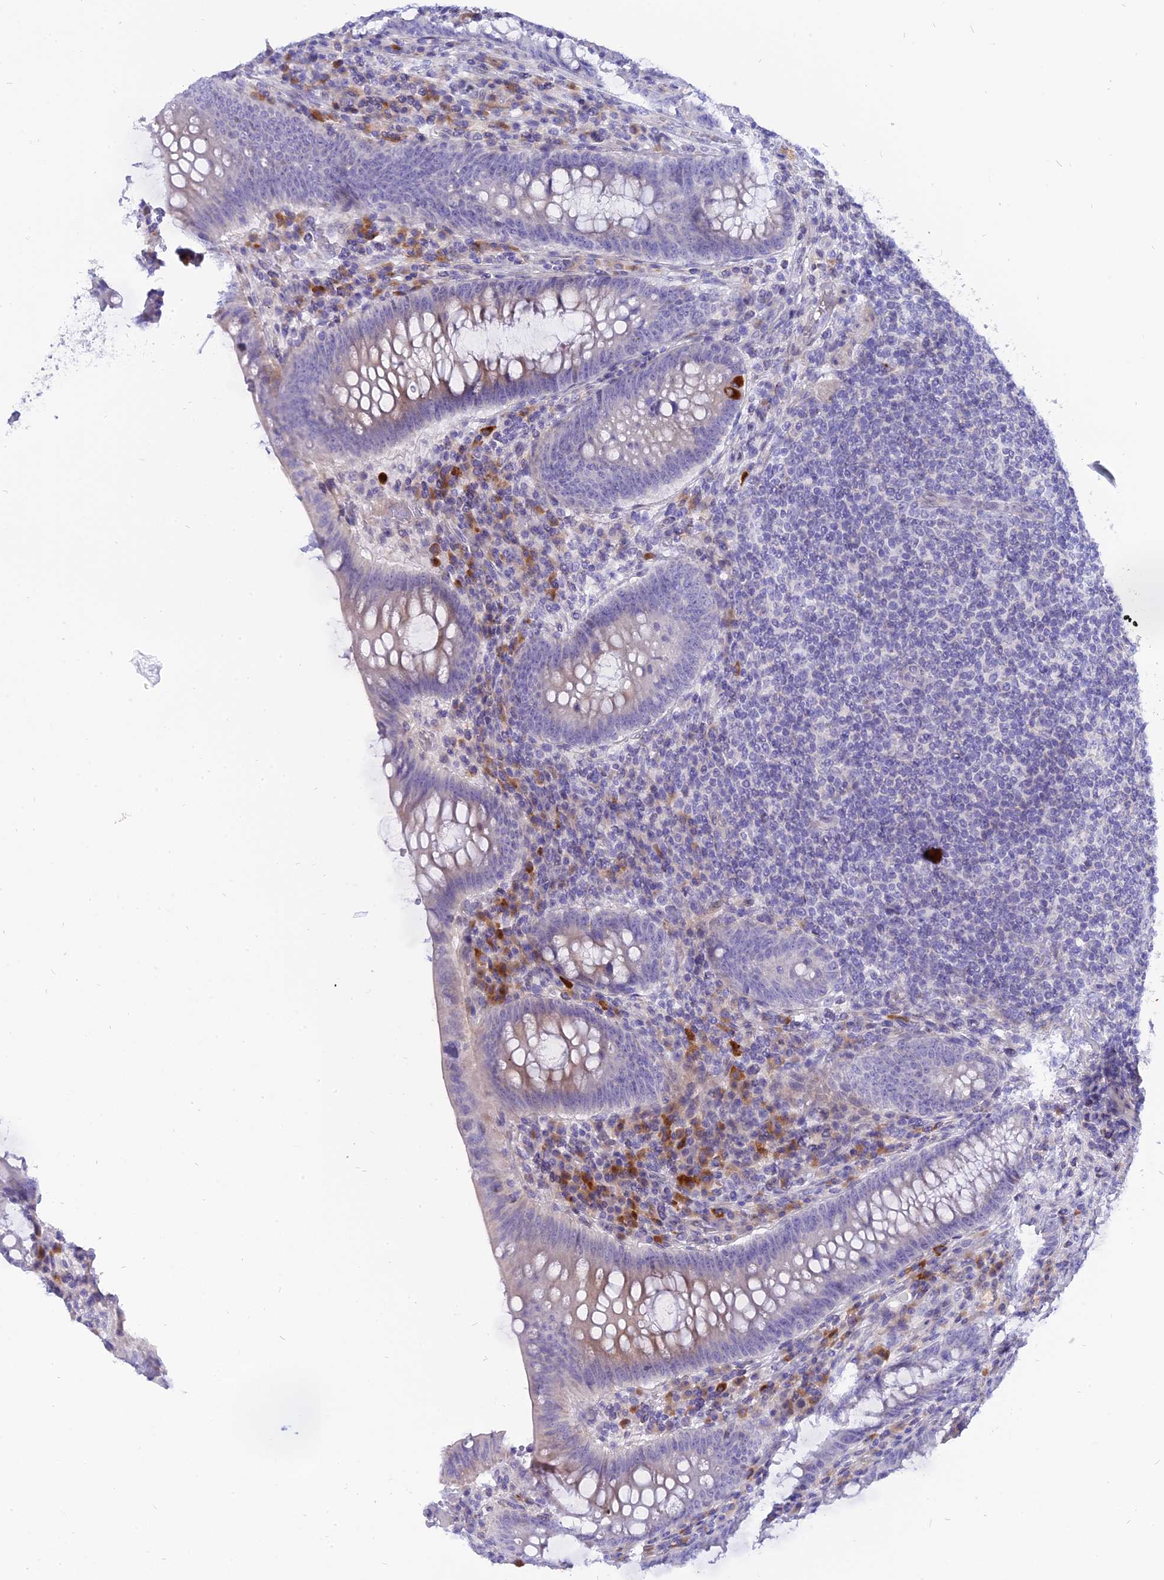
{"staining": {"intensity": "moderate", "quantity": "<25%", "location": "cytoplasmic/membranous"}, "tissue": "appendix", "cell_type": "Glandular cells", "image_type": "normal", "snomed": [{"axis": "morphology", "description": "Normal tissue, NOS"}, {"axis": "topography", "description": "Appendix"}], "caption": "A brown stain highlights moderate cytoplasmic/membranous expression of a protein in glandular cells of normal appendix.", "gene": "MBD3L1", "patient": {"sex": "male", "age": 78}}